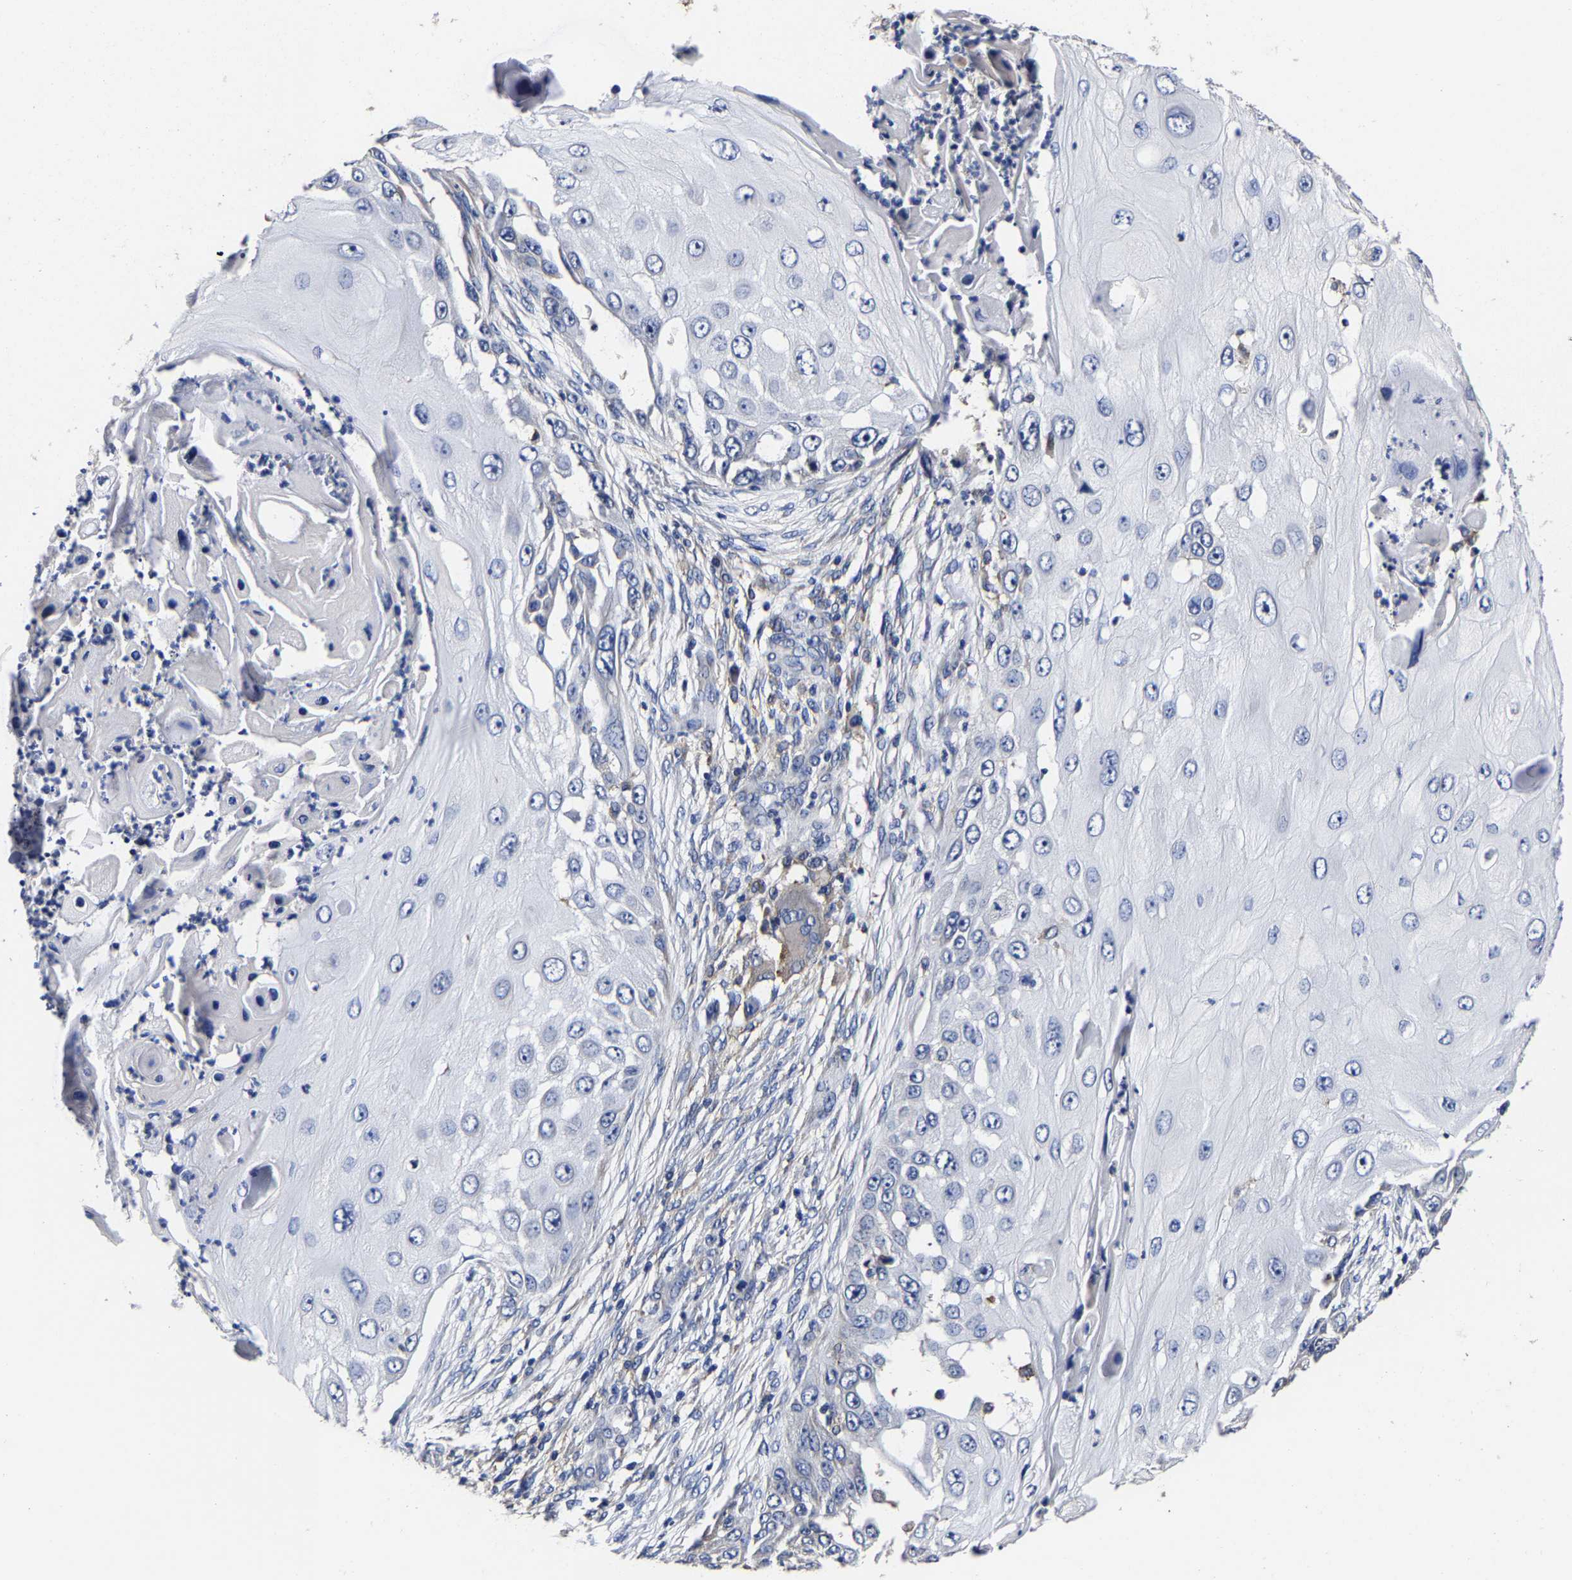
{"staining": {"intensity": "negative", "quantity": "none", "location": "none"}, "tissue": "skin cancer", "cell_type": "Tumor cells", "image_type": "cancer", "snomed": [{"axis": "morphology", "description": "Squamous cell carcinoma, NOS"}, {"axis": "topography", "description": "Skin"}], "caption": "Photomicrograph shows no significant protein expression in tumor cells of squamous cell carcinoma (skin).", "gene": "AASS", "patient": {"sex": "female", "age": 44}}